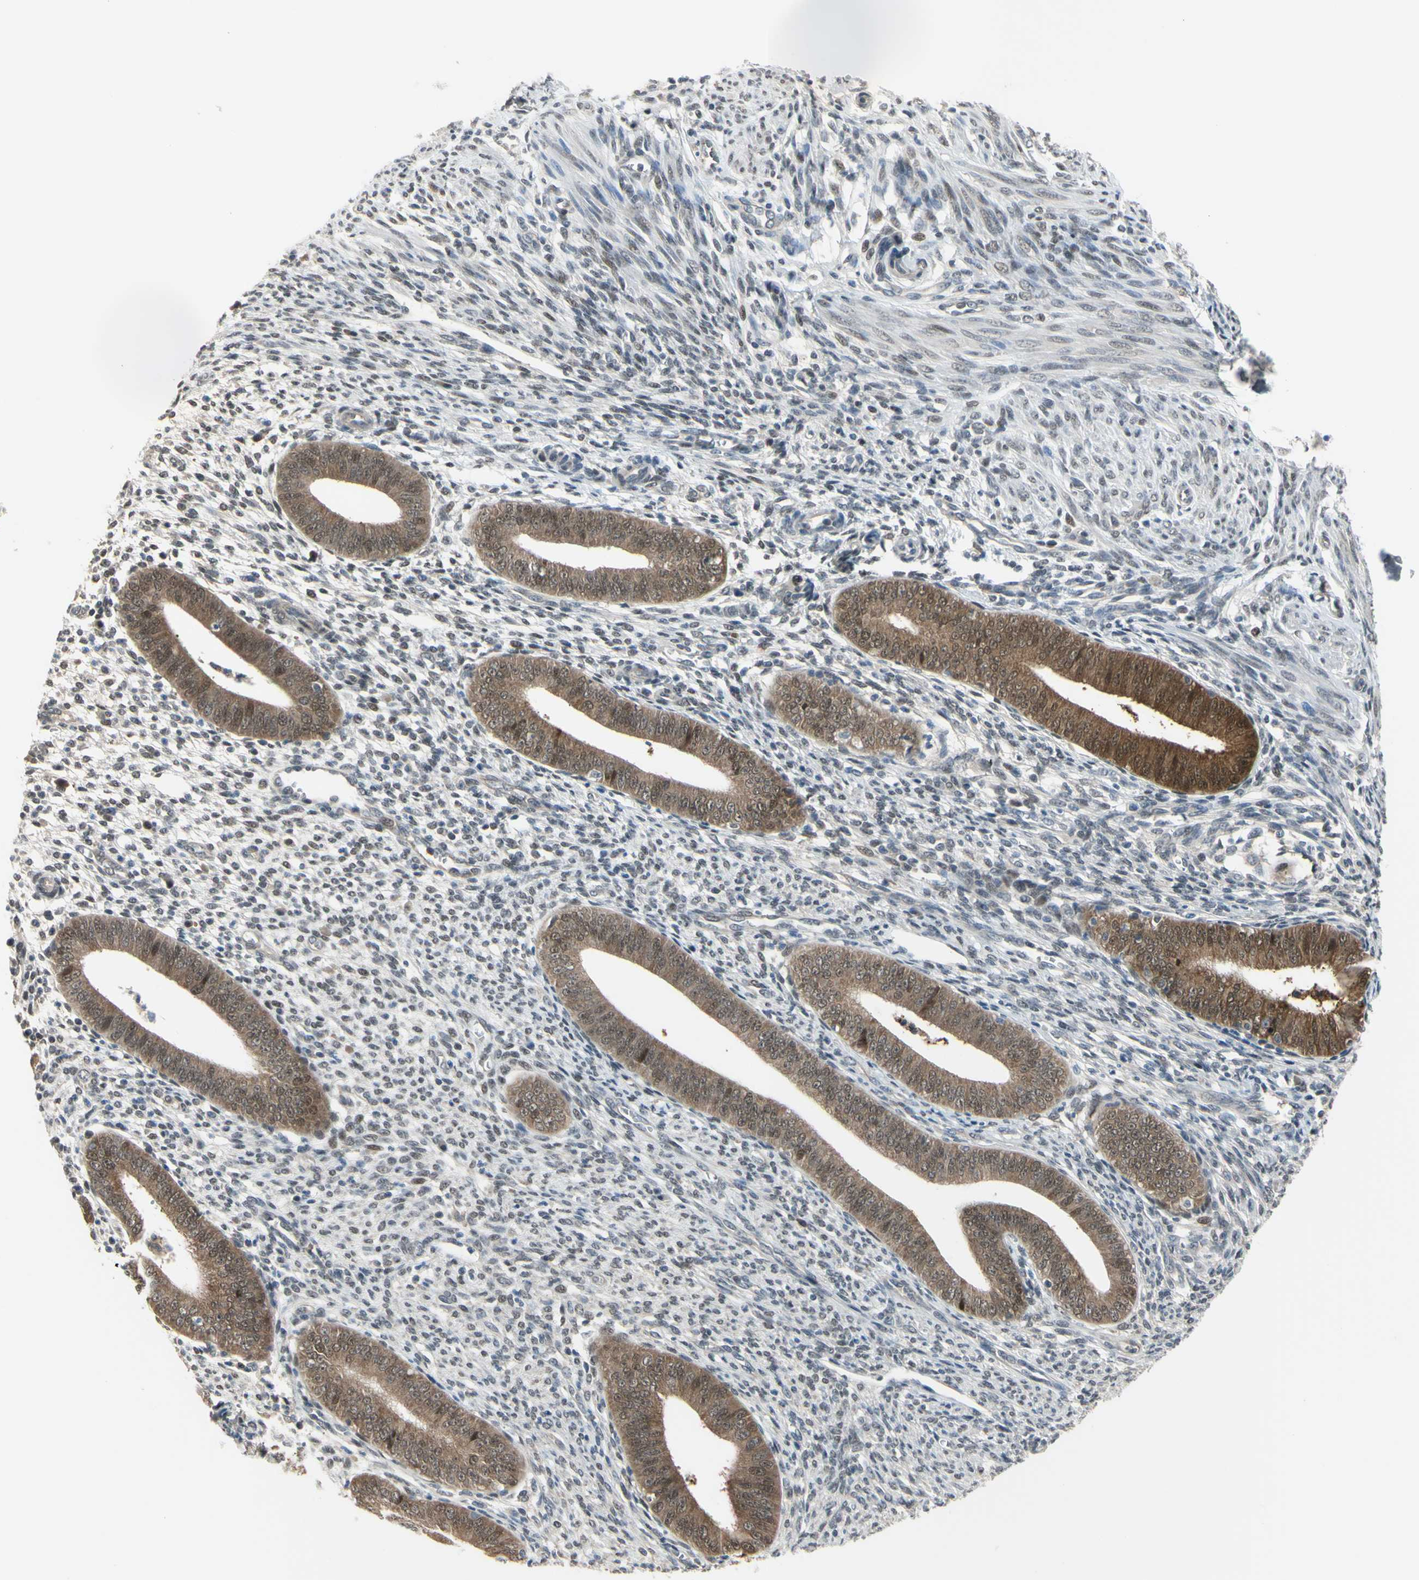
{"staining": {"intensity": "weak", "quantity": "25%-75%", "location": "nuclear"}, "tissue": "endometrium", "cell_type": "Cells in endometrial stroma", "image_type": "normal", "snomed": [{"axis": "morphology", "description": "Normal tissue, NOS"}, {"axis": "topography", "description": "Endometrium"}], "caption": "The histopathology image exhibits immunohistochemical staining of unremarkable endometrium. There is weak nuclear staining is identified in approximately 25%-75% of cells in endometrial stroma.", "gene": "HSPA4", "patient": {"sex": "female", "age": 35}}